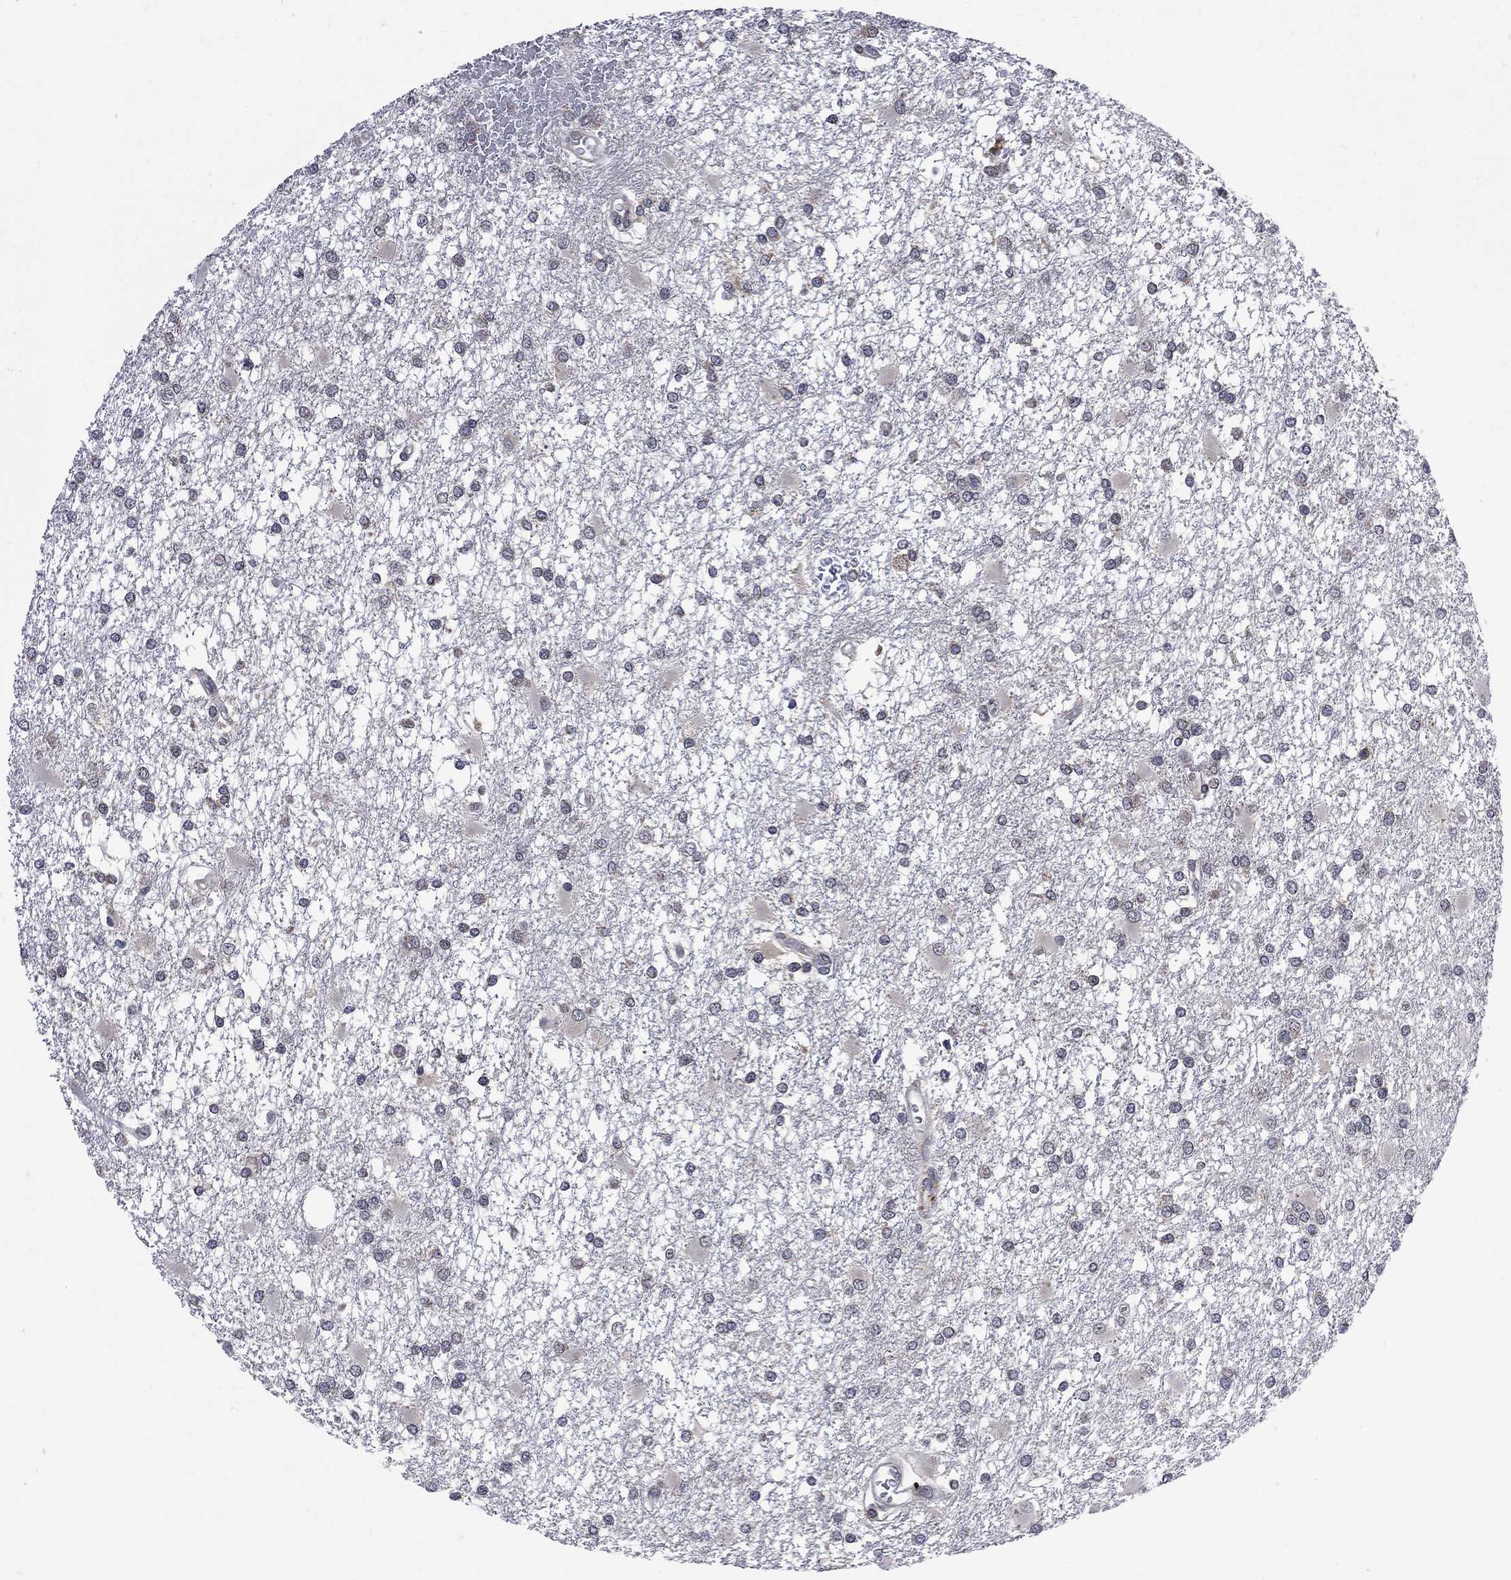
{"staining": {"intensity": "negative", "quantity": "none", "location": "none"}, "tissue": "glioma", "cell_type": "Tumor cells", "image_type": "cancer", "snomed": [{"axis": "morphology", "description": "Glioma, malignant, High grade"}, {"axis": "topography", "description": "Cerebral cortex"}], "caption": "High magnification brightfield microscopy of malignant high-grade glioma stained with DAB (brown) and counterstained with hematoxylin (blue): tumor cells show no significant expression.", "gene": "CNOT11", "patient": {"sex": "male", "age": 79}}